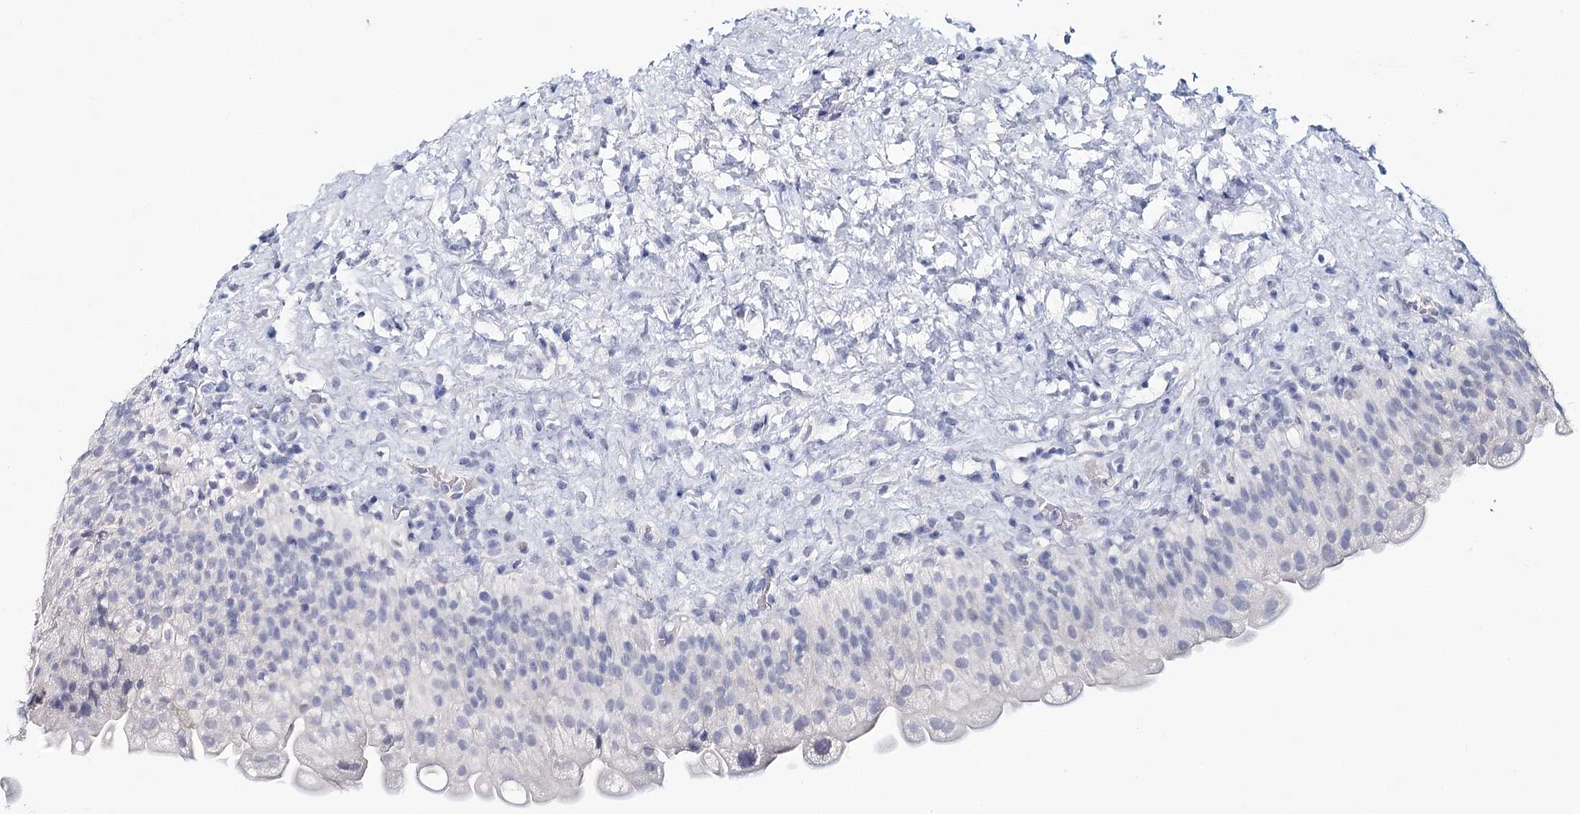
{"staining": {"intensity": "negative", "quantity": "none", "location": "none"}, "tissue": "urinary bladder", "cell_type": "Urothelial cells", "image_type": "normal", "snomed": [{"axis": "morphology", "description": "Normal tissue, NOS"}, {"axis": "topography", "description": "Urinary bladder"}], "caption": "Image shows no significant protein expression in urothelial cells of normal urinary bladder. (DAB (3,3'-diaminobenzidine) IHC visualized using brightfield microscopy, high magnification).", "gene": "HSPA4L", "patient": {"sex": "female", "age": 27}}